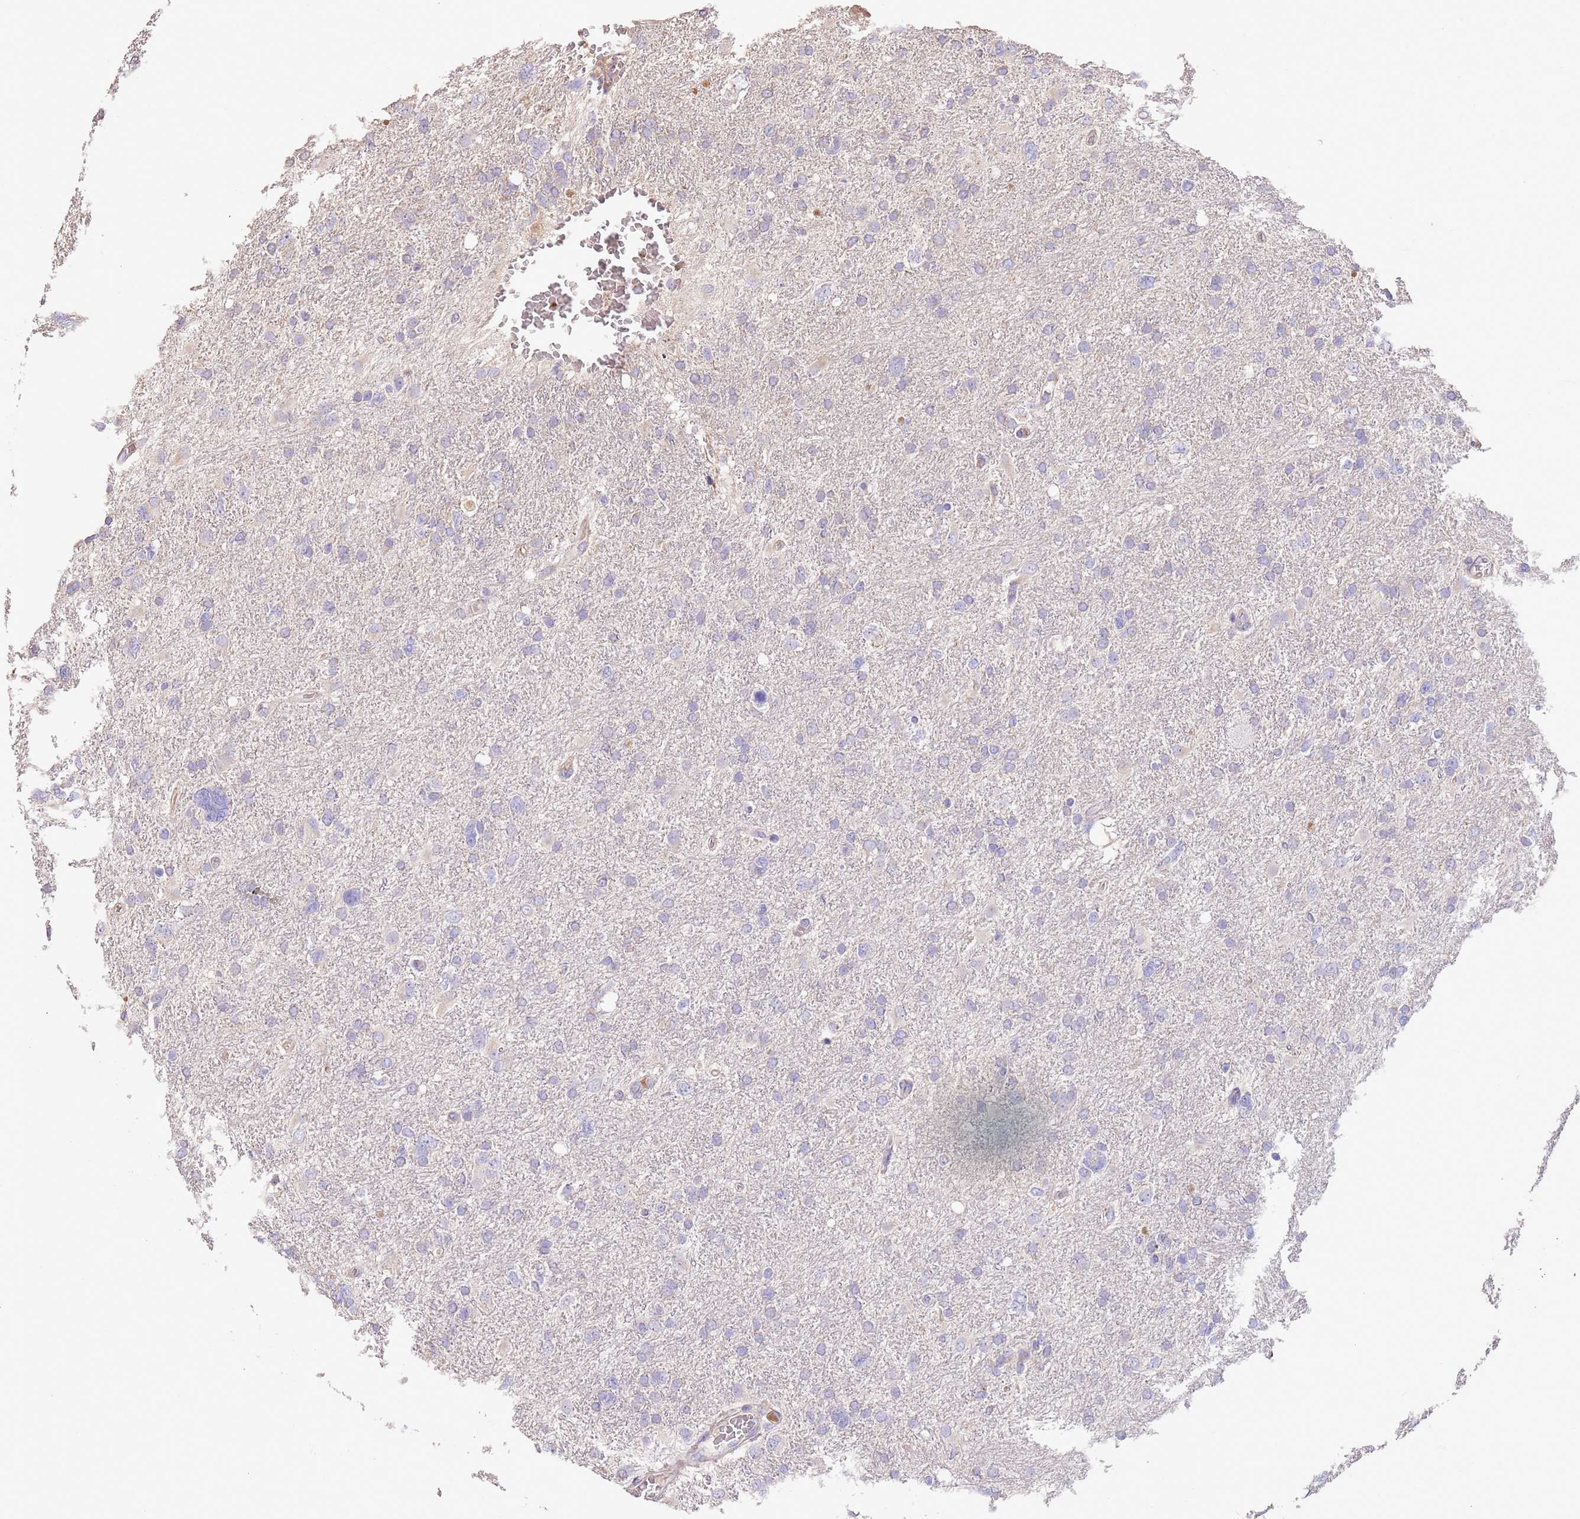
{"staining": {"intensity": "negative", "quantity": "none", "location": "none"}, "tissue": "glioma", "cell_type": "Tumor cells", "image_type": "cancer", "snomed": [{"axis": "morphology", "description": "Glioma, malignant, High grade"}, {"axis": "topography", "description": "Brain"}], "caption": "An immunohistochemistry image of glioma is shown. There is no staining in tumor cells of glioma.", "gene": "PIGA", "patient": {"sex": "male", "age": 61}}